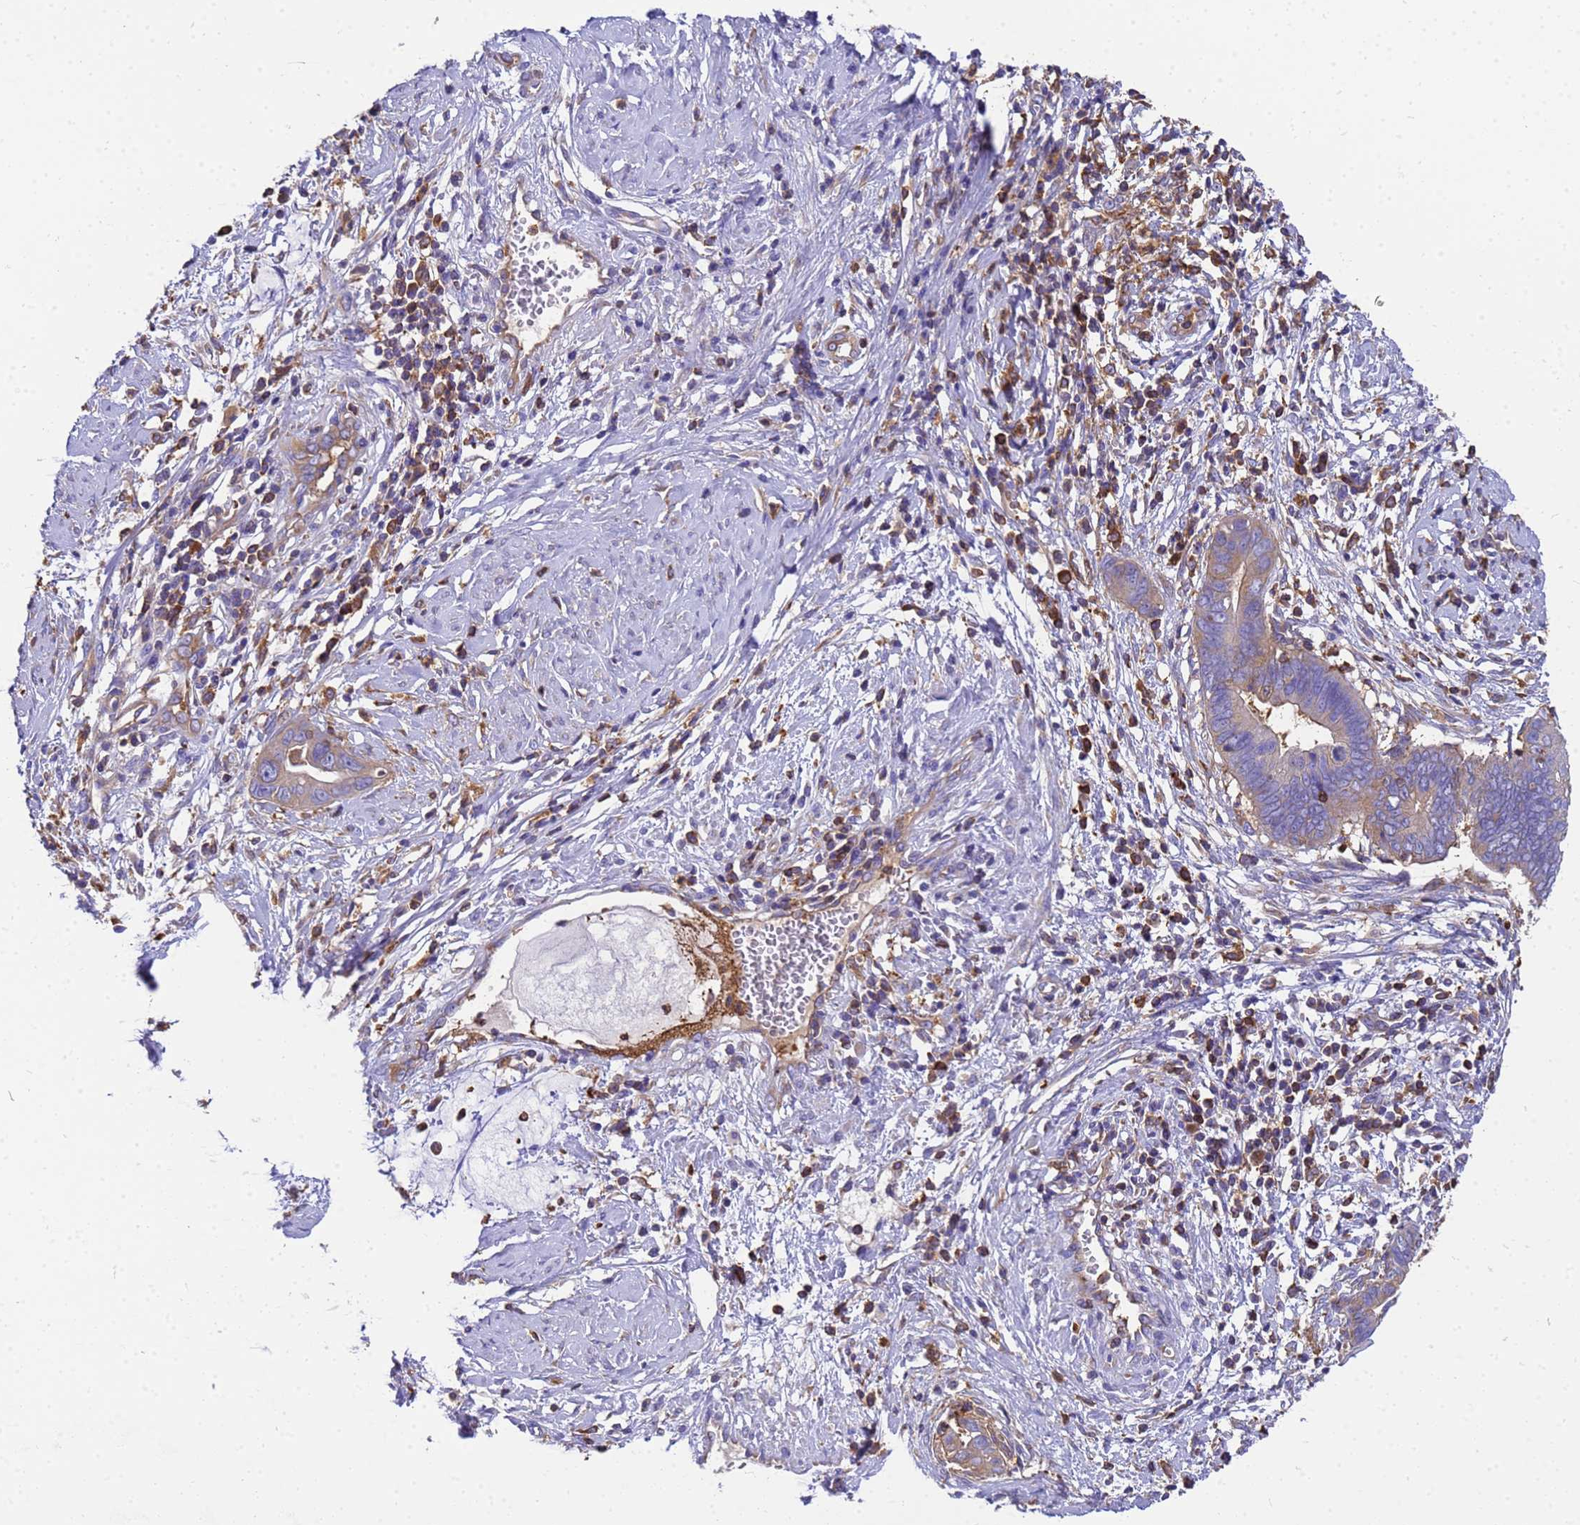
{"staining": {"intensity": "weak", "quantity": "<25%", "location": "cytoplasmic/membranous"}, "tissue": "cervical cancer", "cell_type": "Tumor cells", "image_type": "cancer", "snomed": [{"axis": "morphology", "description": "Adenocarcinoma, NOS"}, {"axis": "topography", "description": "Cervix"}], "caption": "The micrograph demonstrates no staining of tumor cells in adenocarcinoma (cervical). Brightfield microscopy of immunohistochemistry stained with DAB (3,3'-diaminobenzidine) (brown) and hematoxylin (blue), captured at high magnification.", "gene": "ZNF235", "patient": {"sex": "female", "age": 44}}